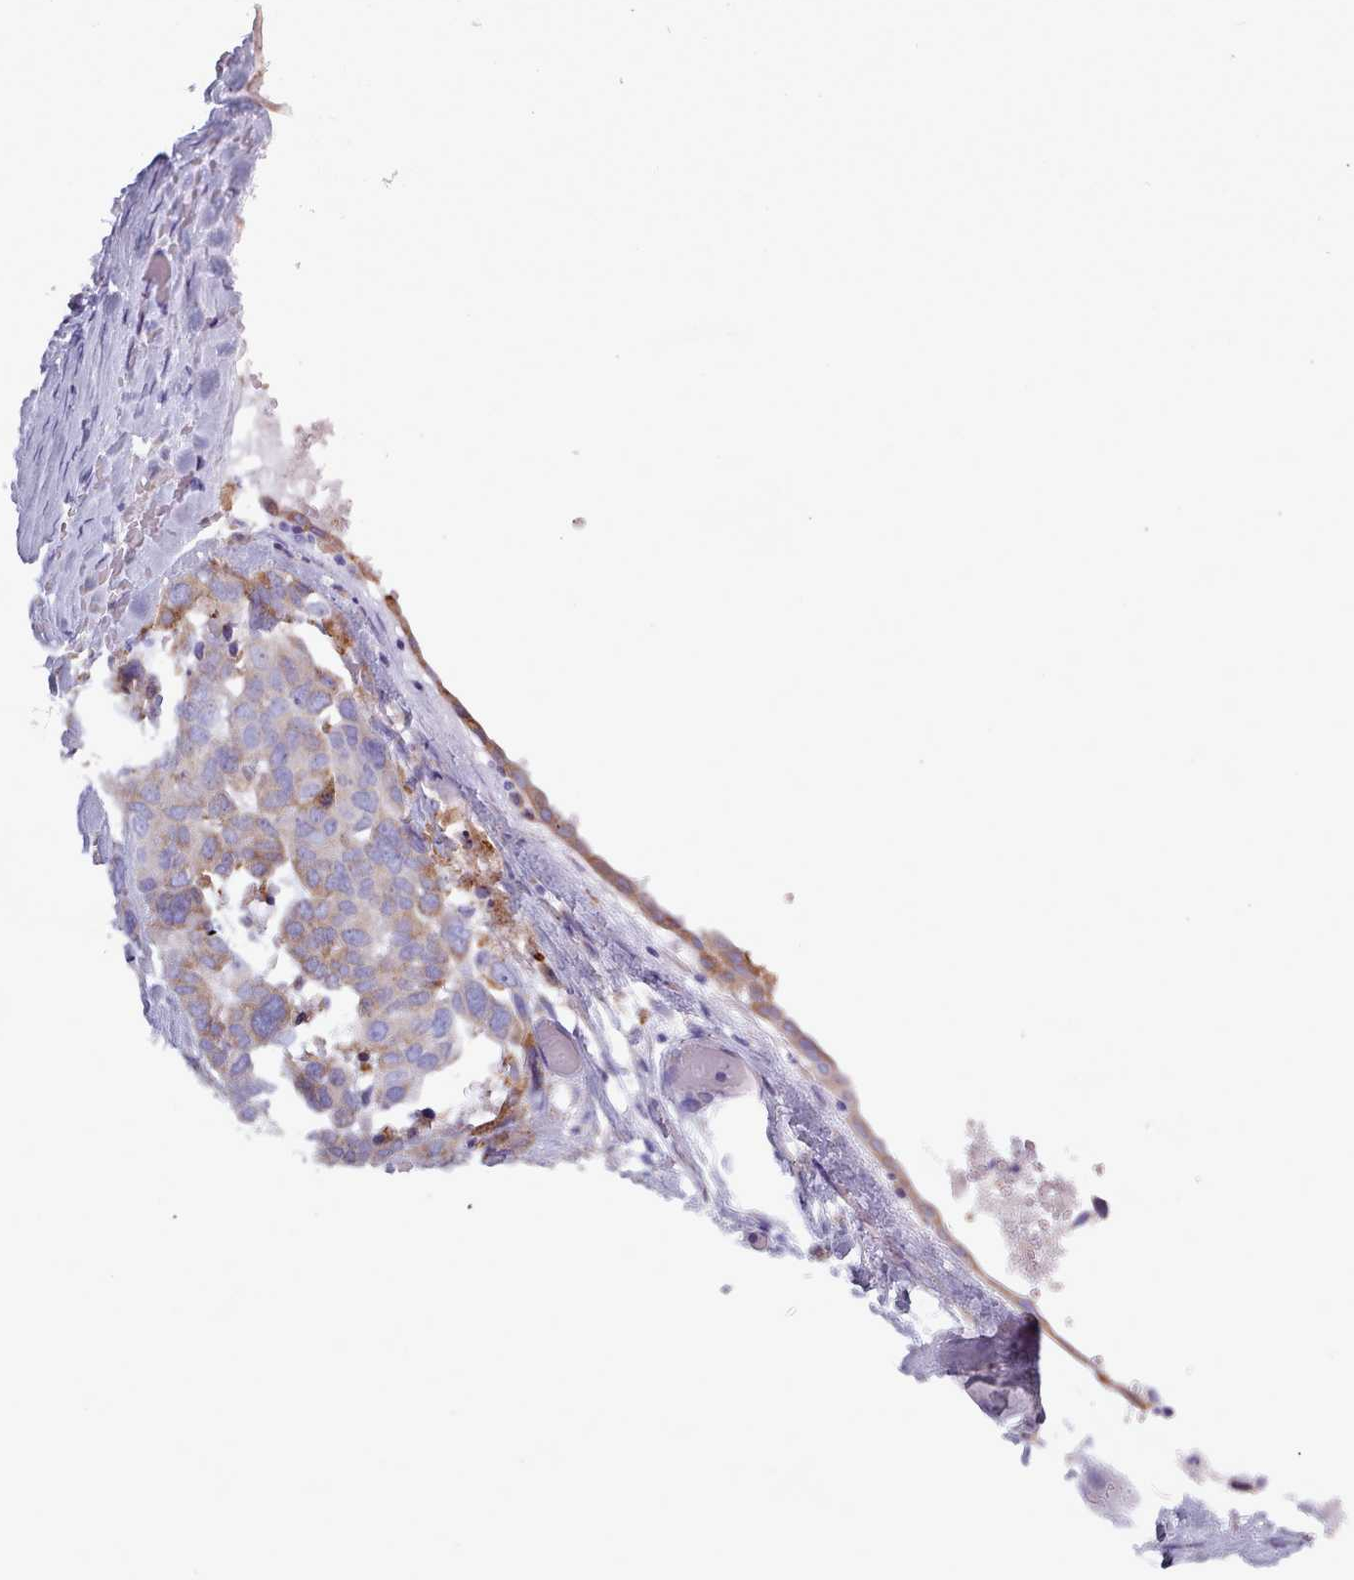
{"staining": {"intensity": "weak", "quantity": "25%-75%", "location": "cytoplasmic/membranous"}, "tissue": "ovarian cancer", "cell_type": "Tumor cells", "image_type": "cancer", "snomed": [{"axis": "morphology", "description": "Cystadenocarcinoma, serous, NOS"}, {"axis": "topography", "description": "Ovary"}], "caption": "A histopathology image of human serous cystadenocarcinoma (ovarian) stained for a protein demonstrates weak cytoplasmic/membranous brown staining in tumor cells. (DAB (3,3'-diaminobenzidine) IHC, brown staining for protein, blue staining for nuclei).", "gene": "XKR8", "patient": {"sex": "female", "age": 44}}